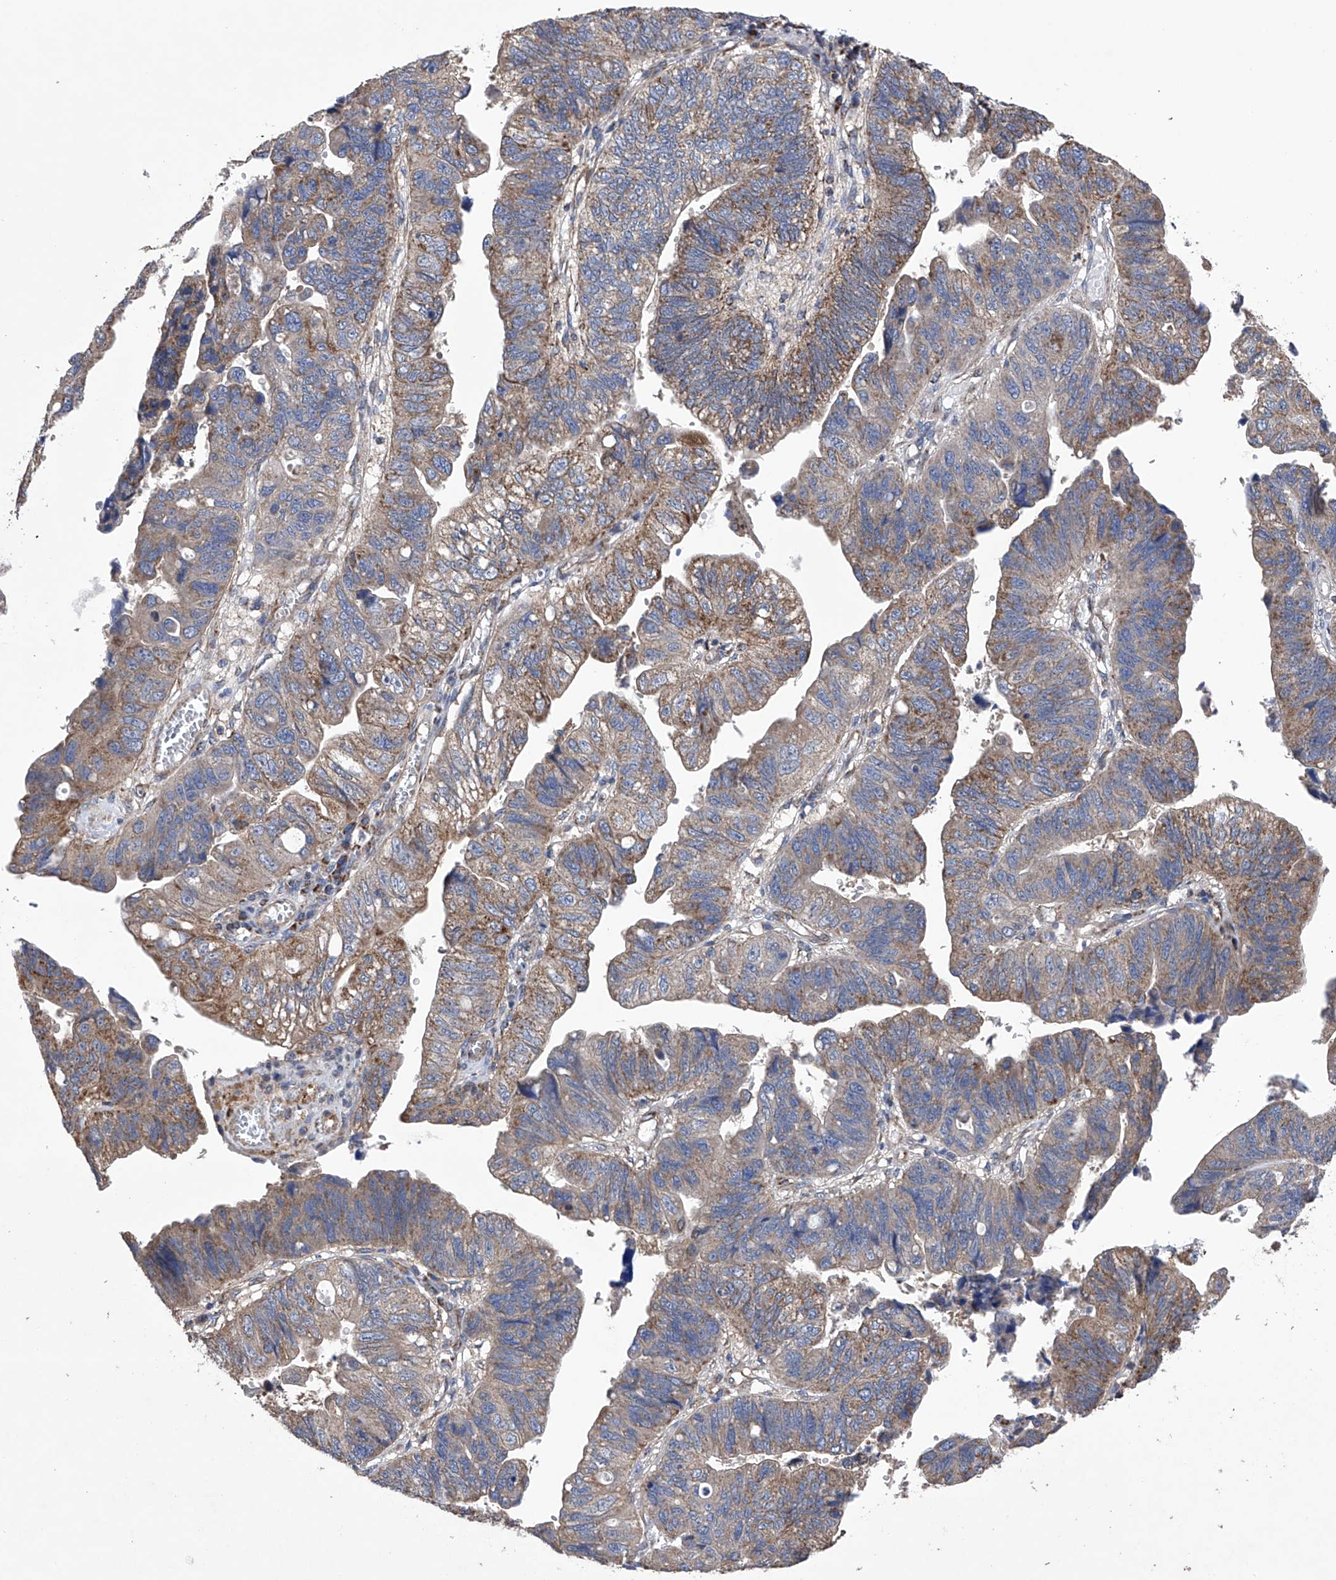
{"staining": {"intensity": "moderate", "quantity": "25%-75%", "location": "cytoplasmic/membranous"}, "tissue": "stomach cancer", "cell_type": "Tumor cells", "image_type": "cancer", "snomed": [{"axis": "morphology", "description": "Adenocarcinoma, NOS"}, {"axis": "topography", "description": "Stomach"}], "caption": "Immunohistochemistry (DAB) staining of stomach cancer (adenocarcinoma) shows moderate cytoplasmic/membranous protein expression in about 25%-75% of tumor cells.", "gene": "EFCAB2", "patient": {"sex": "male", "age": 59}}